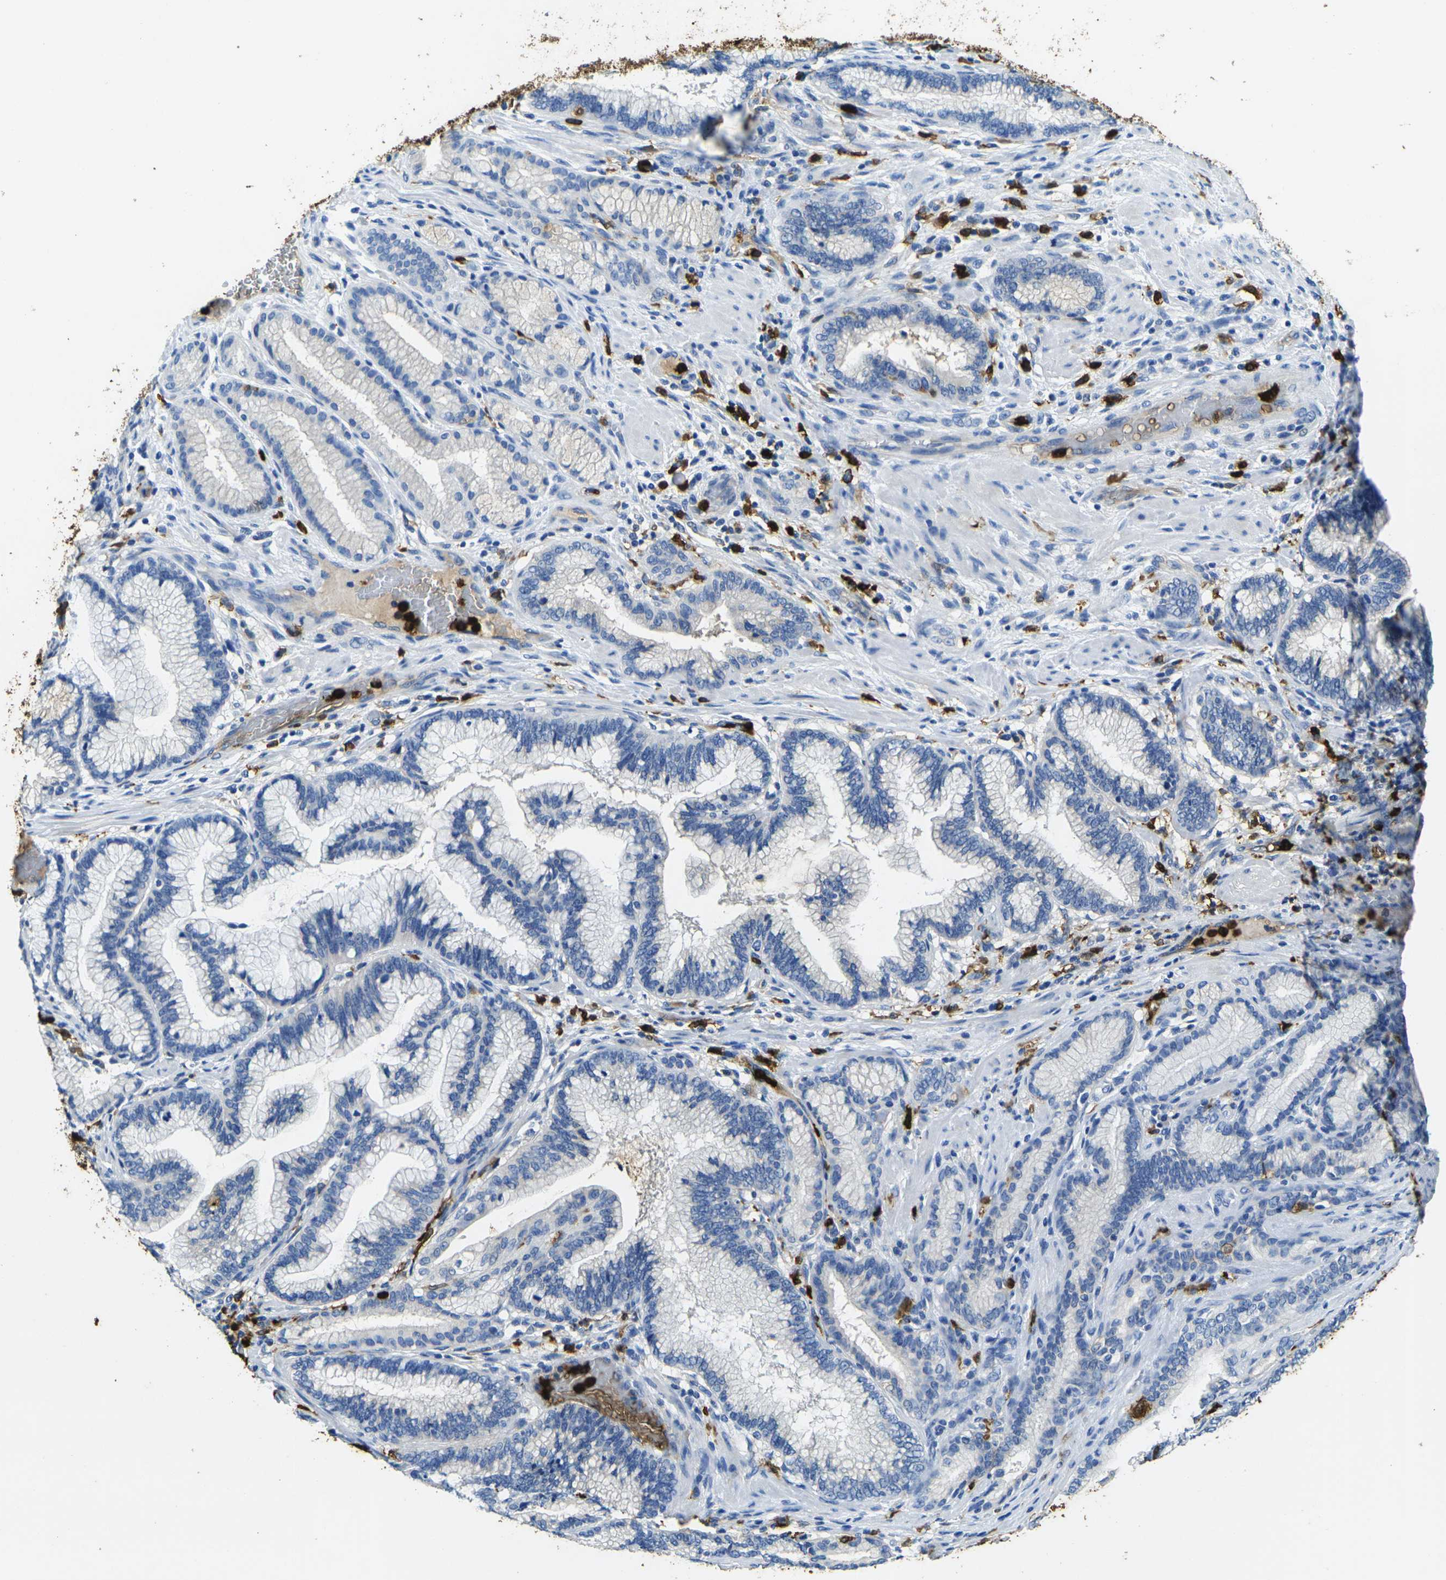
{"staining": {"intensity": "negative", "quantity": "none", "location": "none"}, "tissue": "pancreatic cancer", "cell_type": "Tumor cells", "image_type": "cancer", "snomed": [{"axis": "morphology", "description": "Adenocarcinoma, NOS"}, {"axis": "topography", "description": "Pancreas"}], "caption": "An image of human pancreatic cancer is negative for staining in tumor cells.", "gene": "S100A9", "patient": {"sex": "female", "age": 64}}